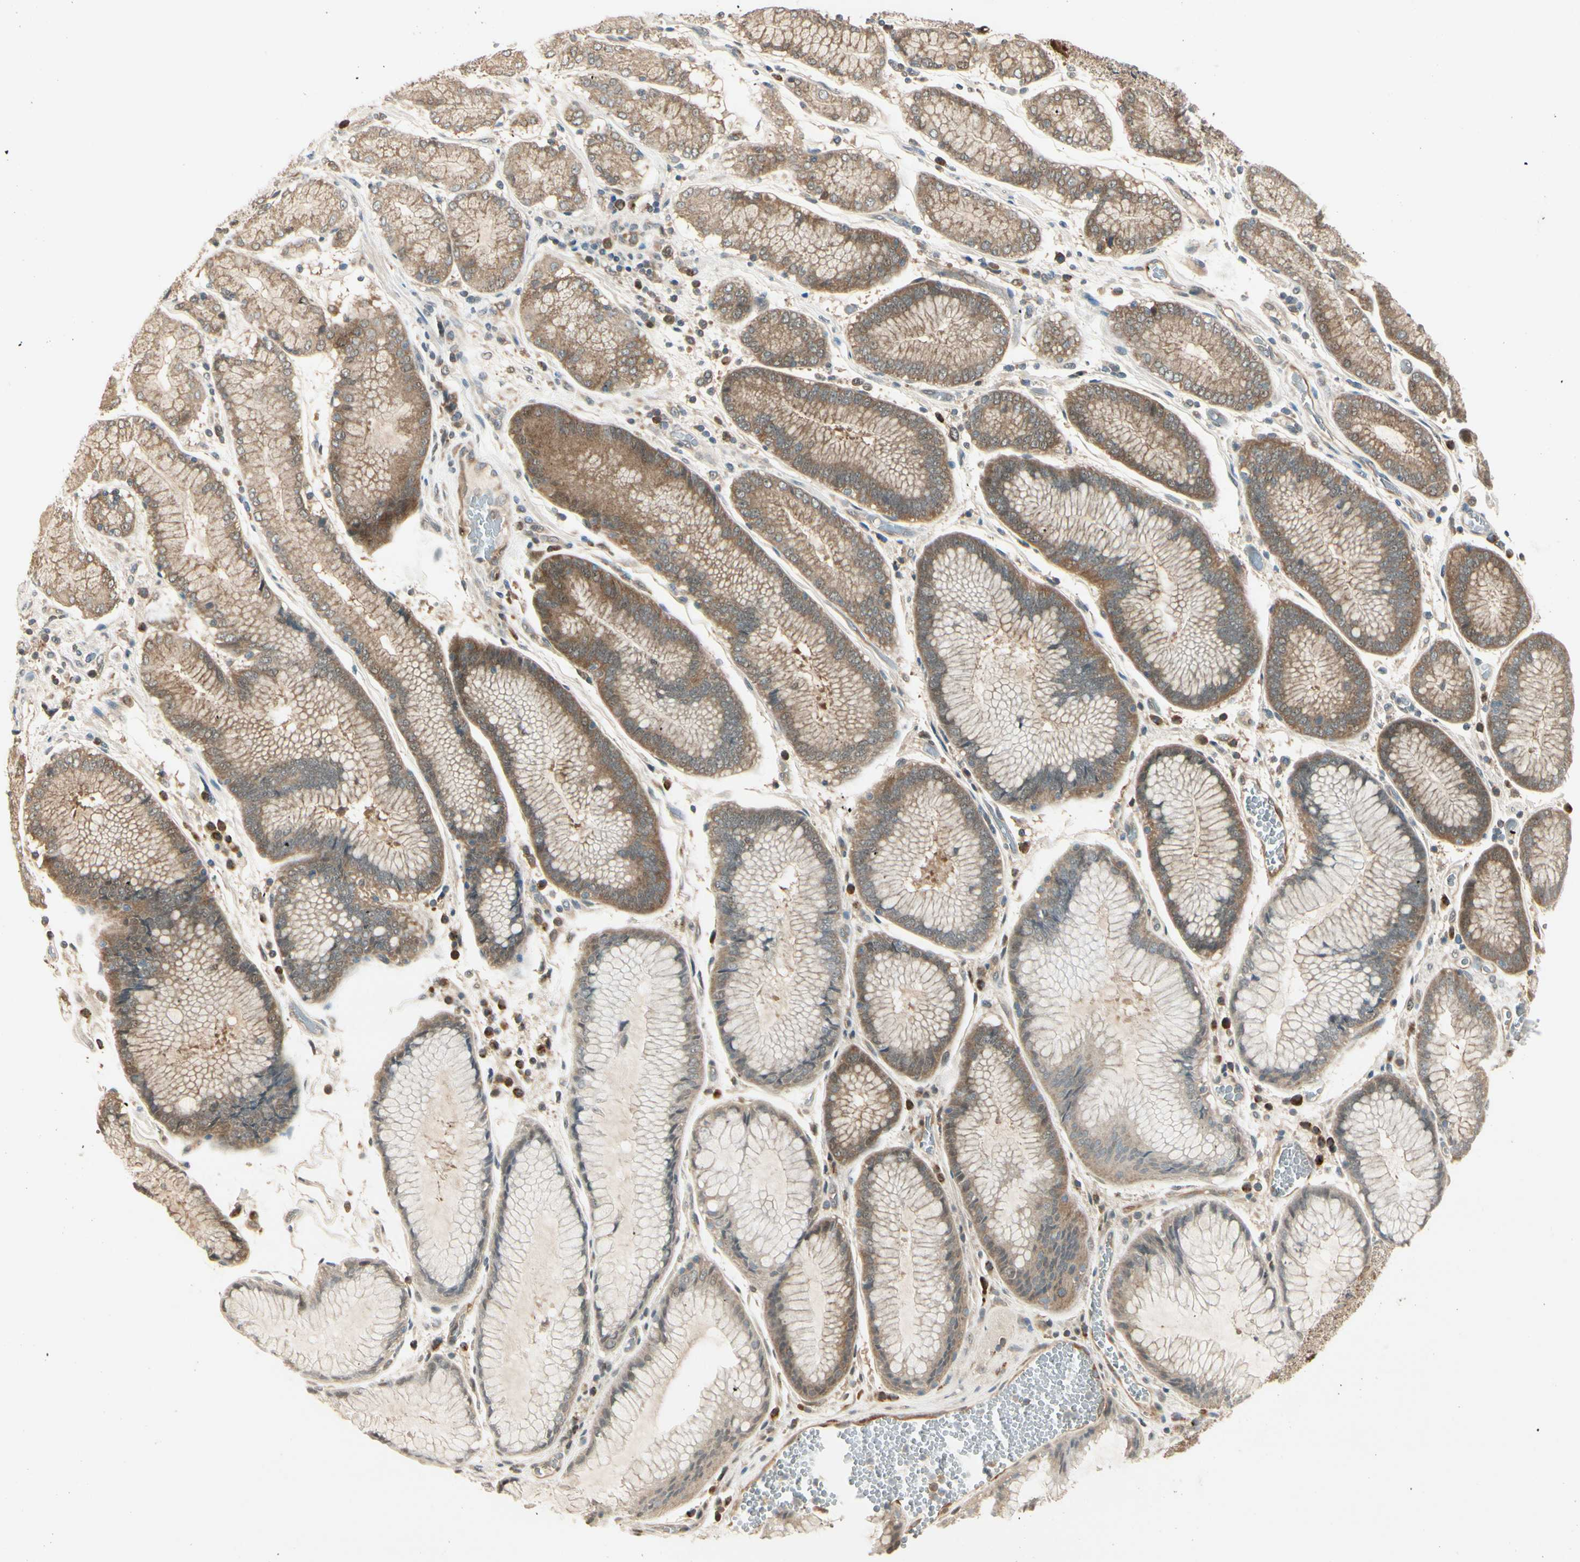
{"staining": {"intensity": "weak", "quantity": "25%-75%", "location": "cytoplasmic/membranous"}, "tissue": "stomach cancer", "cell_type": "Tumor cells", "image_type": "cancer", "snomed": [{"axis": "morphology", "description": "Normal tissue, NOS"}, {"axis": "morphology", "description": "Adenocarcinoma, NOS"}, {"axis": "topography", "description": "Stomach"}], "caption": "Immunohistochemistry micrograph of human stomach adenocarcinoma stained for a protein (brown), which exhibits low levels of weak cytoplasmic/membranous expression in approximately 25%-75% of tumor cells.", "gene": "IPO5", "patient": {"sex": "male", "age": 48}}